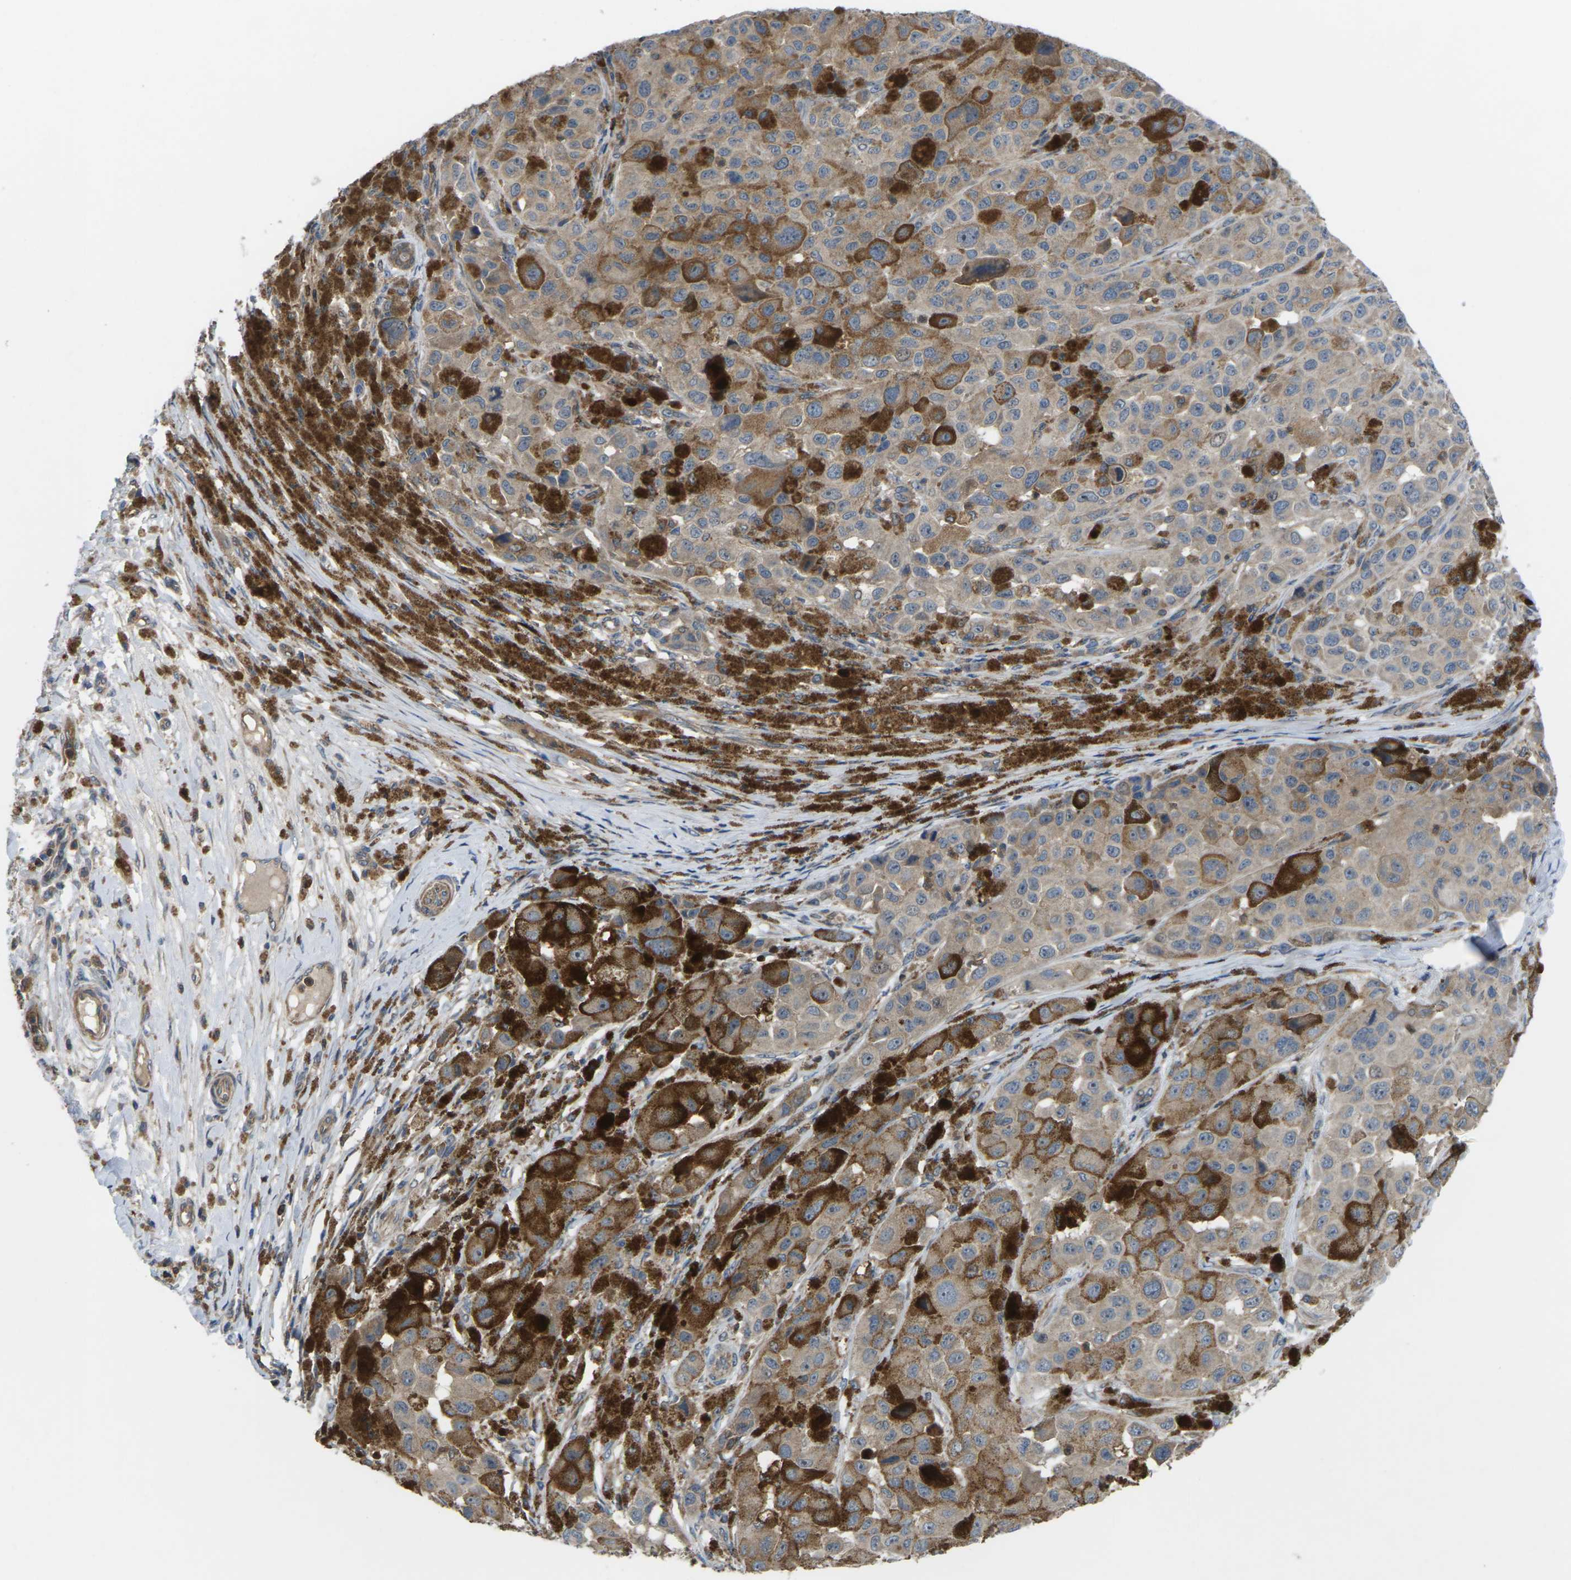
{"staining": {"intensity": "moderate", "quantity": "25%-75%", "location": "cytoplasmic/membranous"}, "tissue": "melanoma", "cell_type": "Tumor cells", "image_type": "cancer", "snomed": [{"axis": "morphology", "description": "Malignant melanoma, NOS"}, {"axis": "topography", "description": "Skin"}], "caption": "Melanoma stained with a protein marker exhibits moderate staining in tumor cells.", "gene": "TIAM1", "patient": {"sex": "male", "age": 96}}